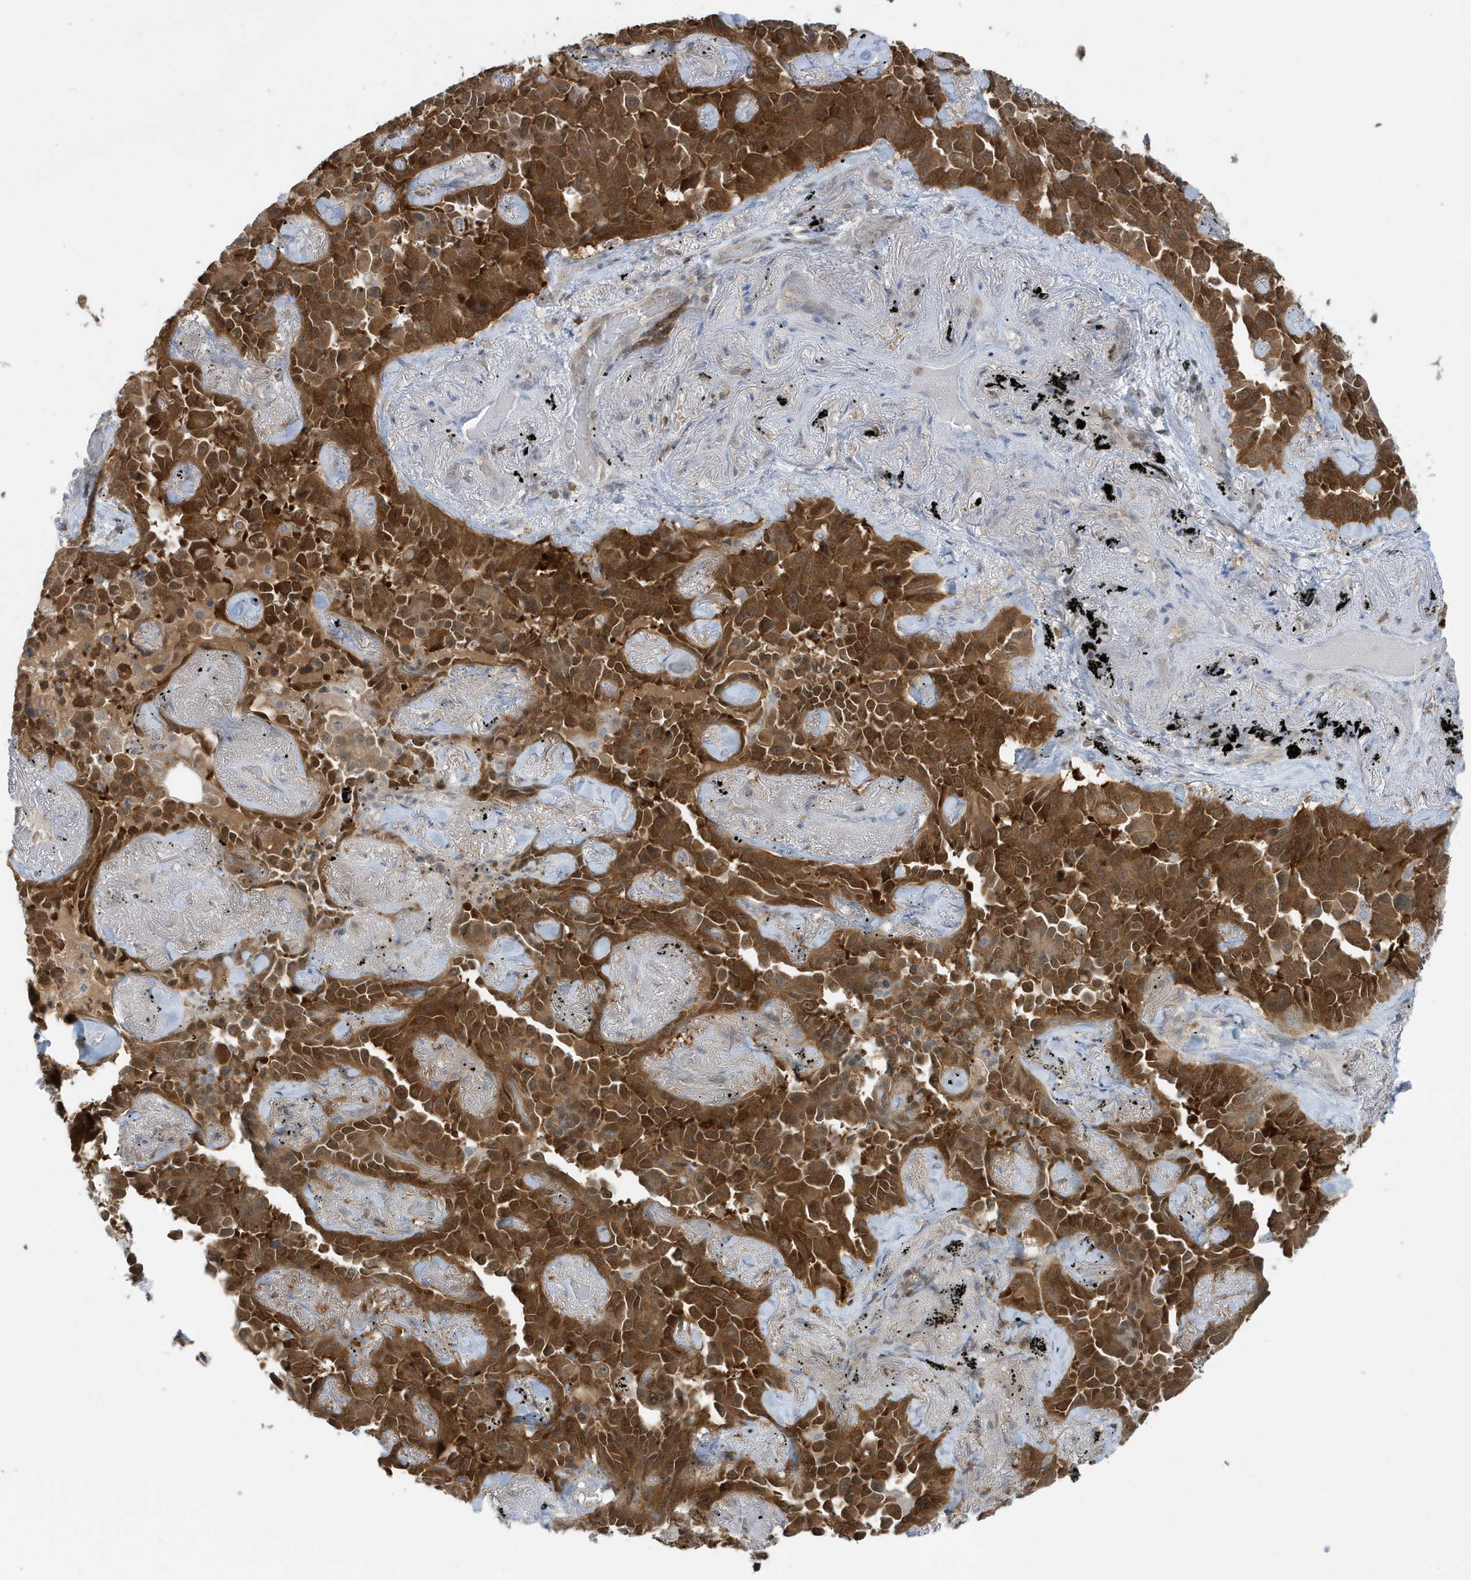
{"staining": {"intensity": "strong", "quantity": ">75%", "location": "cytoplasmic/membranous"}, "tissue": "lung cancer", "cell_type": "Tumor cells", "image_type": "cancer", "snomed": [{"axis": "morphology", "description": "Adenocarcinoma, NOS"}, {"axis": "topography", "description": "Lung"}], "caption": "Lung adenocarcinoma was stained to show a protein in brown. There is high levels of strong cytoplasmic/membranous staining in approximately >75% of tumor cells.", "gene": "OGA", "patient": {"sex": "female", "age": 67}}